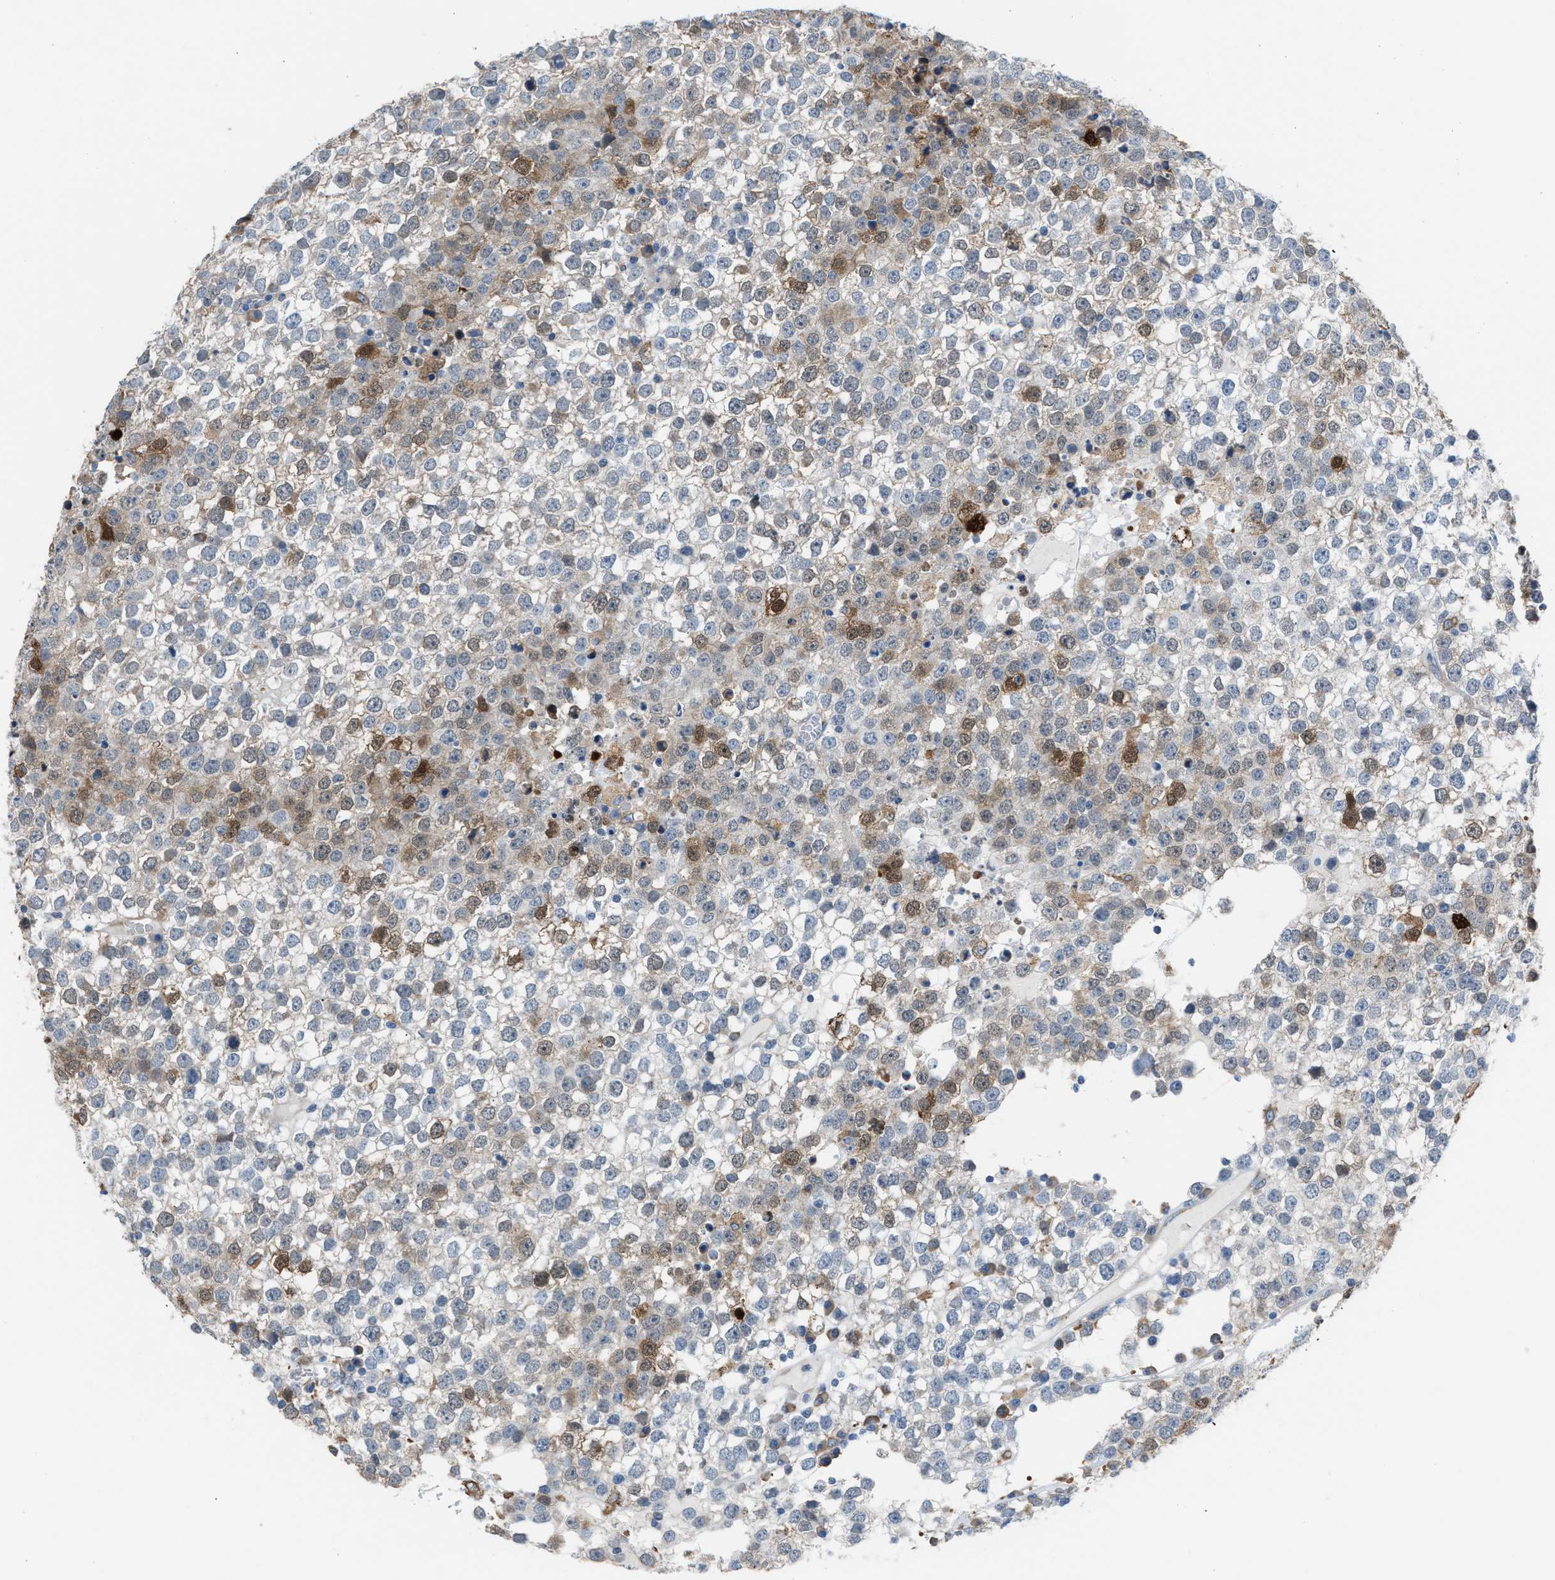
{"staining": {"intensity": "moderate", "quantity": "<25%", "location": "cytoplasmic/membranous,nuclear"}, "tissue": "testis cancer", "cell_type": "Tumor cells", "image_type": "cancer", "snomed": [{"axis": "morphology", "description": "Seminoma, NOS"}, {"axis": "topography", "description": "Testis"}], "caption": "IHC staining of testis cancer (seminoma), which demonstrates low levels of moderate cytoplasmic/membranous and nuclear expression in approximately <25% of tumor cells indicating moderate cytoplasmic/membranous and nuclear protein positivity. The staining was performed using DAB (3,3'-diaminobenzidine) (brown) for protein detection and nuclei were counterstained in hematoxylin (blue).", "gene": "CA3", "patient": {"sex": "male", "age": 65}}